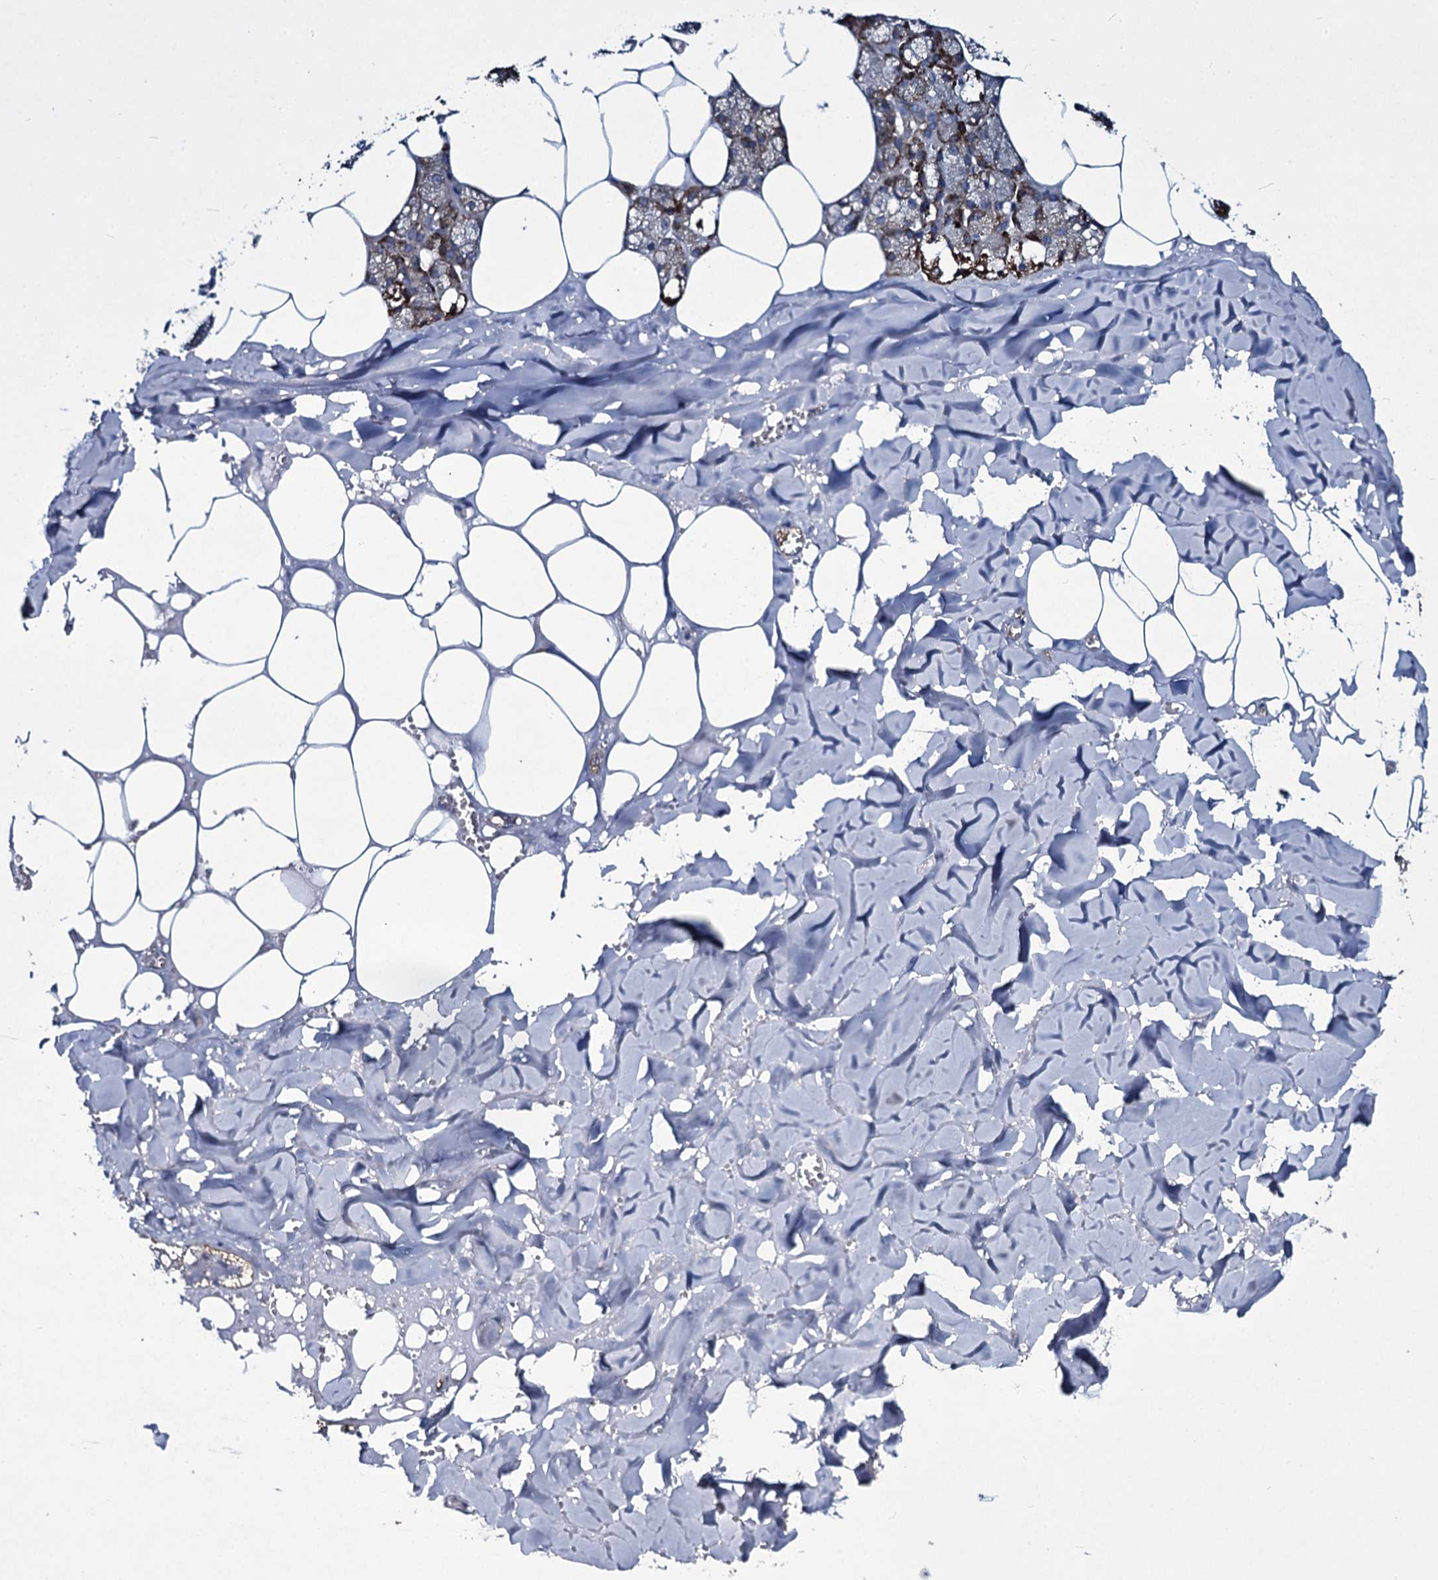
{"staining": {"intensity": "weak", "quantity": "25%-75%", "location": "cytoplasmic/membranous"}, "tissue": "salivary gland", "cell_type": "Glandular cells", "image_type": "normal", "snomed": [{"axis": "morphology", "description": "Normal tissue, NOS"}, {"axis": "topography", "description": "Salivary gland"}], "caption": "Immunohistochemical staining of benign salivary gland exhibits weak cytoplasmic/membranous protein expression in about 25%-75% of glandular cells.", "gene": "TPGS2", "patient": {"sex": "male", "age": 62}}